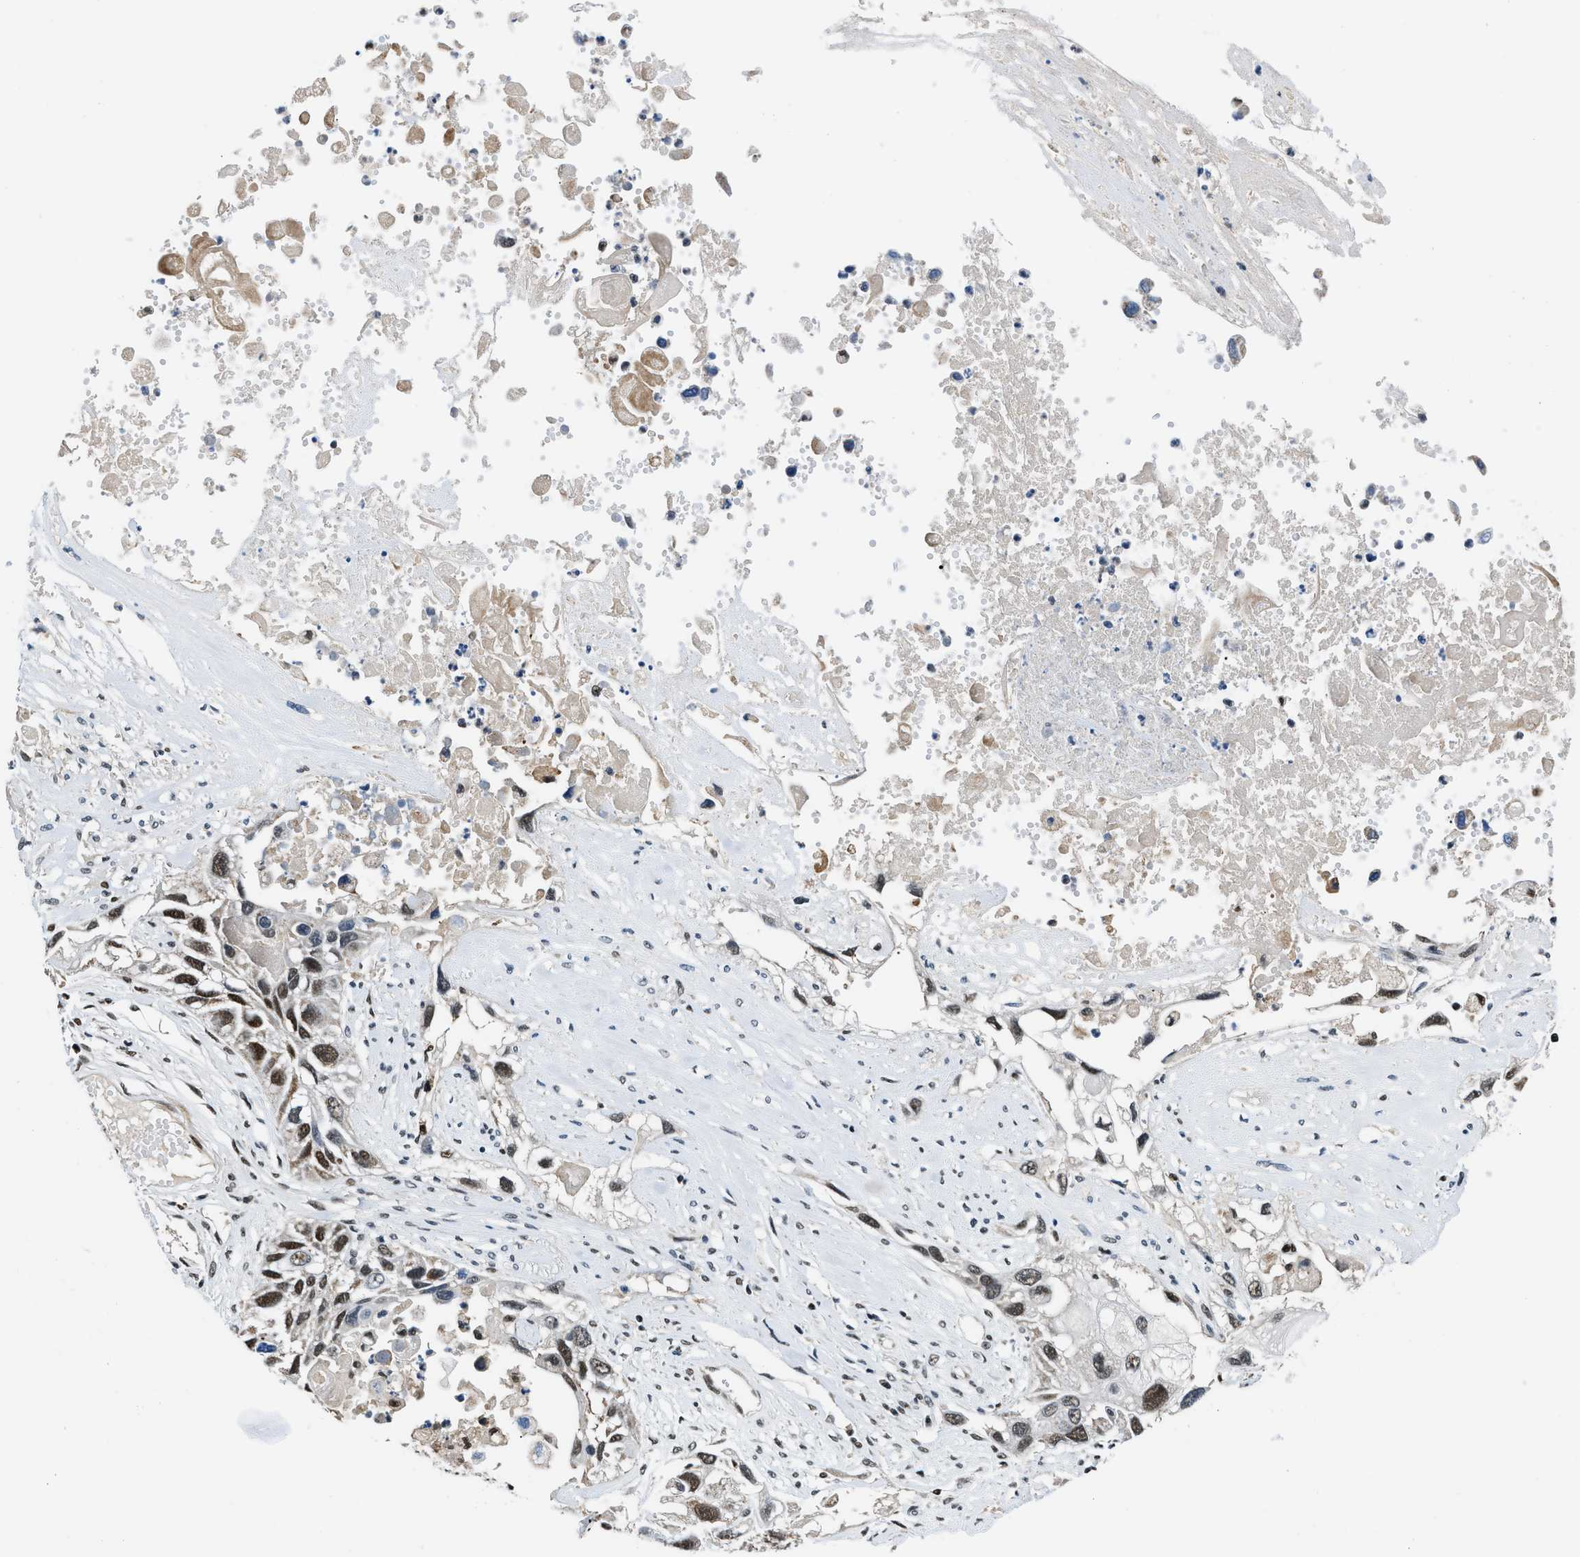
{"staining": {"intensity": "strong", "quantity": "25%-75%", "location": "nuclear"}, "tissue": "lung cancer", "cell_type": "Tumor cells", "image_type": "cancer", "snomed": [{"axis": "morphology", "description": "Squamous cell carcinoma, NOS"}, {"axis": "topography", "description": "Lung"}], "caption": "A photomicrograph of lung squamous cell carcinoma stained for a protein exhibits strong nuclear brown staining in tumor cells. Using DAB (brown) and hematoxylin (blue) stains, captured at high magnification using brightfield microscopy.", "gene": "KDM3B", "patient": {"sex": "male", "age": 71}}